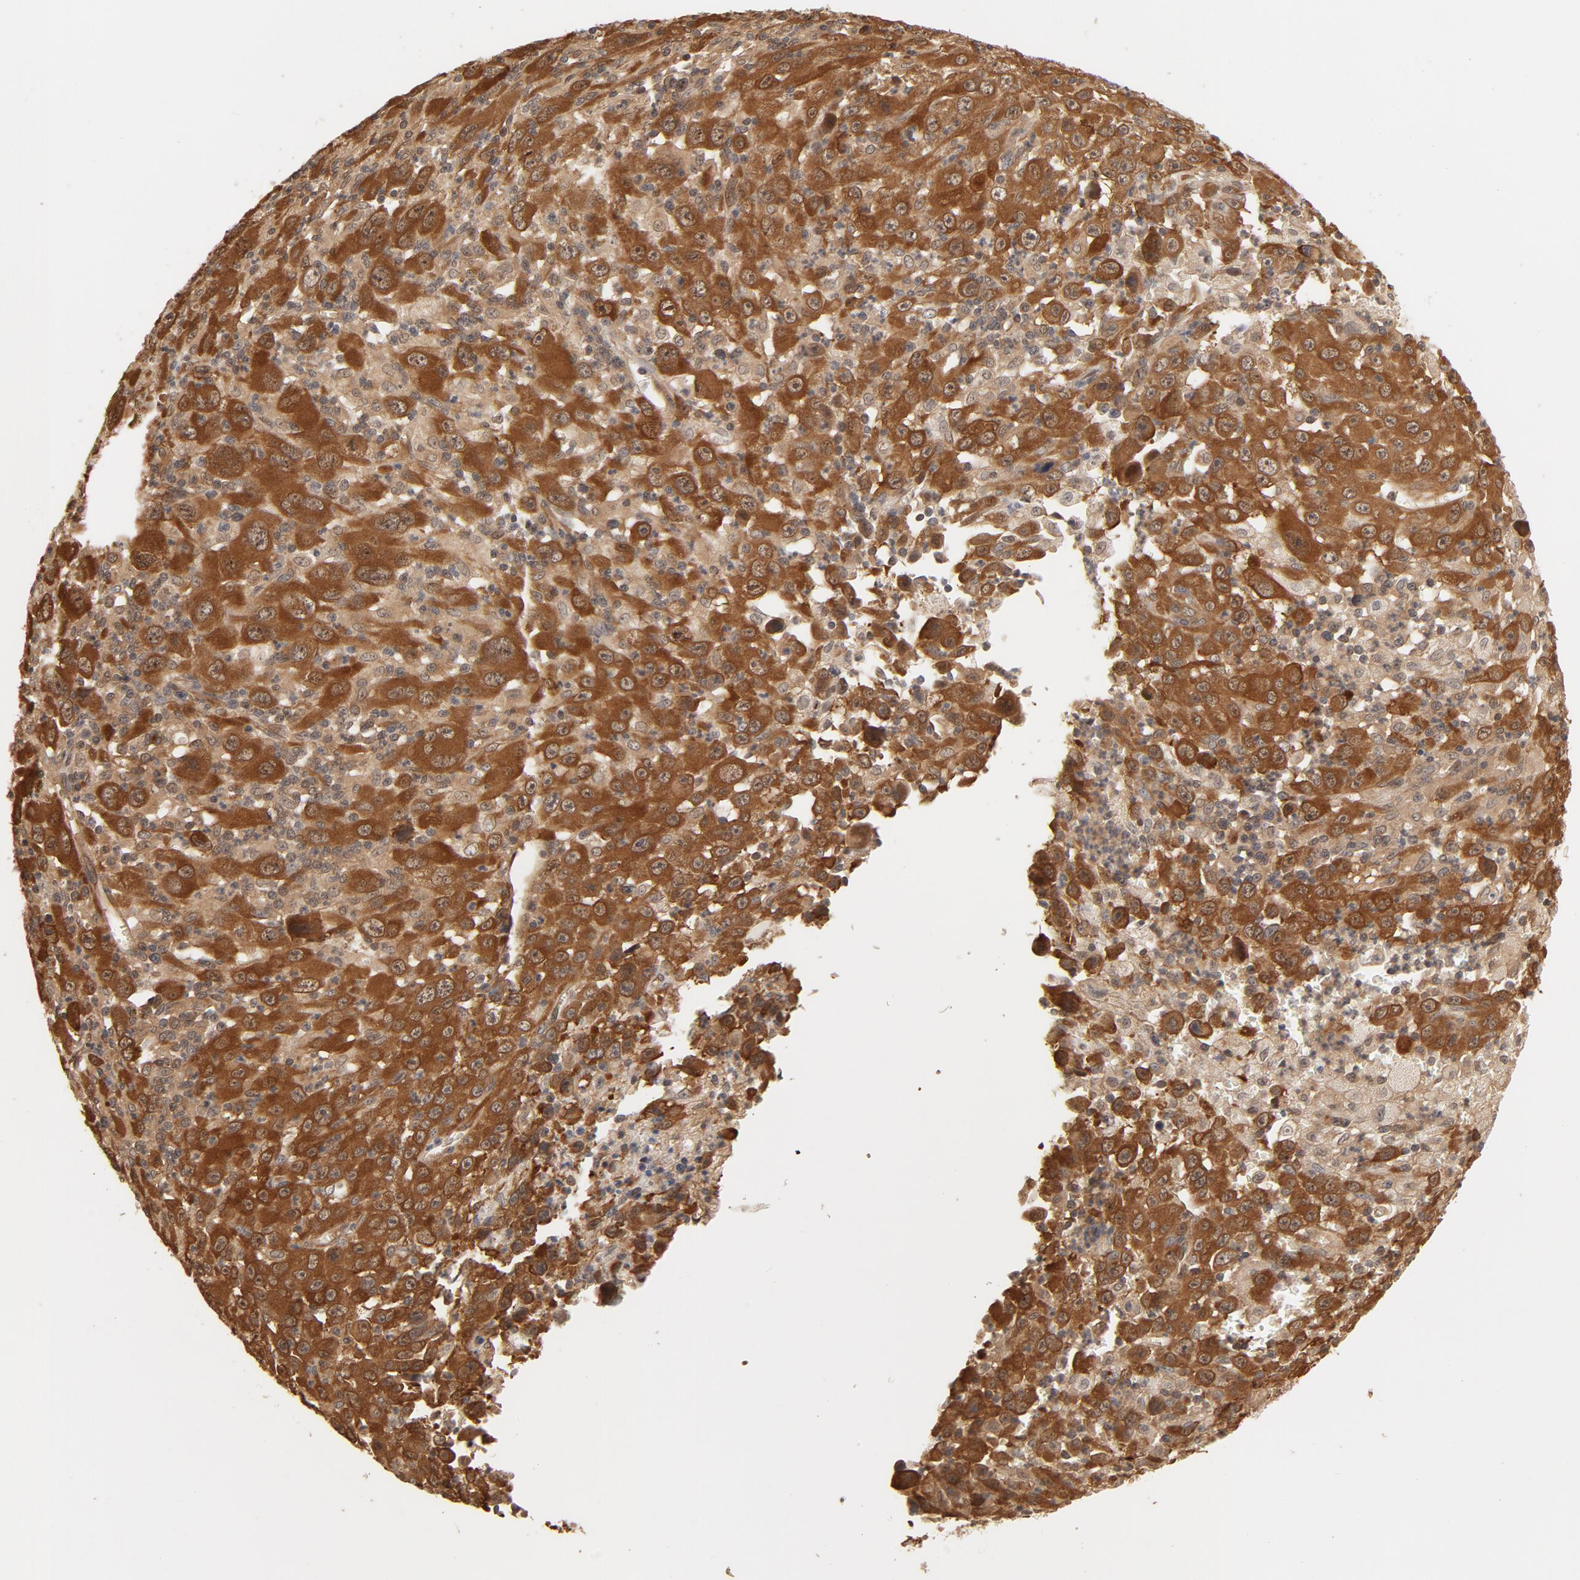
{"staining": {"intensity": "moderate", "quantity": ">75%", "location": "cytoplasmic/membranous"}, "tissue": "melanoma", "cell_type": "Tumor cells", "image_type": "cancer", "snomed": [{"axis": "morphology", "description": "Malignant melanoma, Metastatic site"}, {"axis": "topography", "description": "Skin"}], "caption": "Moderate cytoplasmic/membranous staining is identified in approximately >75% of tumor cells in melanoma.", "gene": "CDC37", "patient": {"sex": "female", "age": 56}}